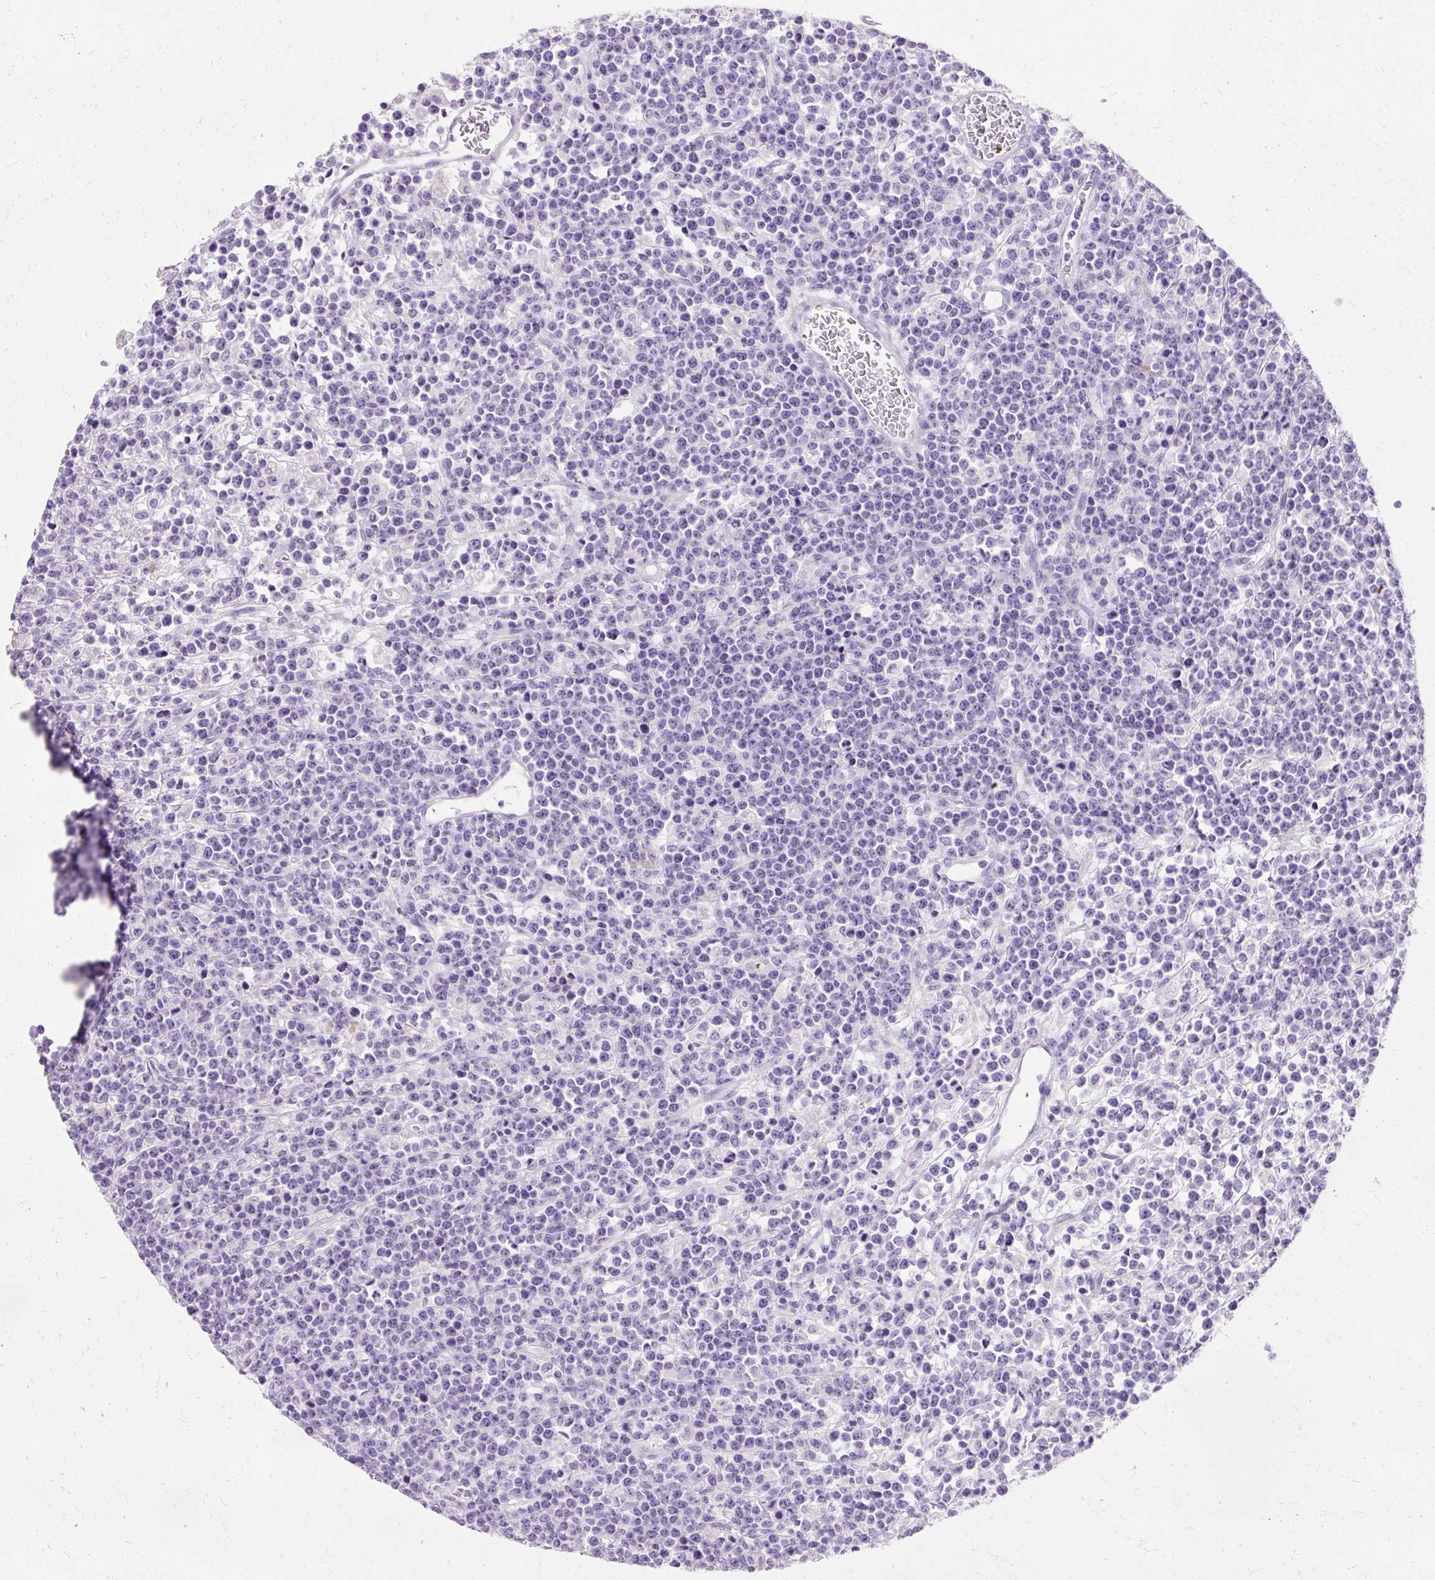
{"staining": {"intensity": "negative", "quantity": "none", "location": "none"}, "tissue": "lymphoma", "cell_type": "Tumor cells", "image_type": "cancer", "snomed": [{"axis": "morphology", "description": "Malignant lymphoma, non-Hodgkin's type, High grade"}, {"axis": "topography", "description": "Ovary"}], "caption": "Micrograph shows no significant protein staining in tumor cells of lymphoma.", "gene": "DEFA1", "patient": {"sex": "female", "age": 56}}